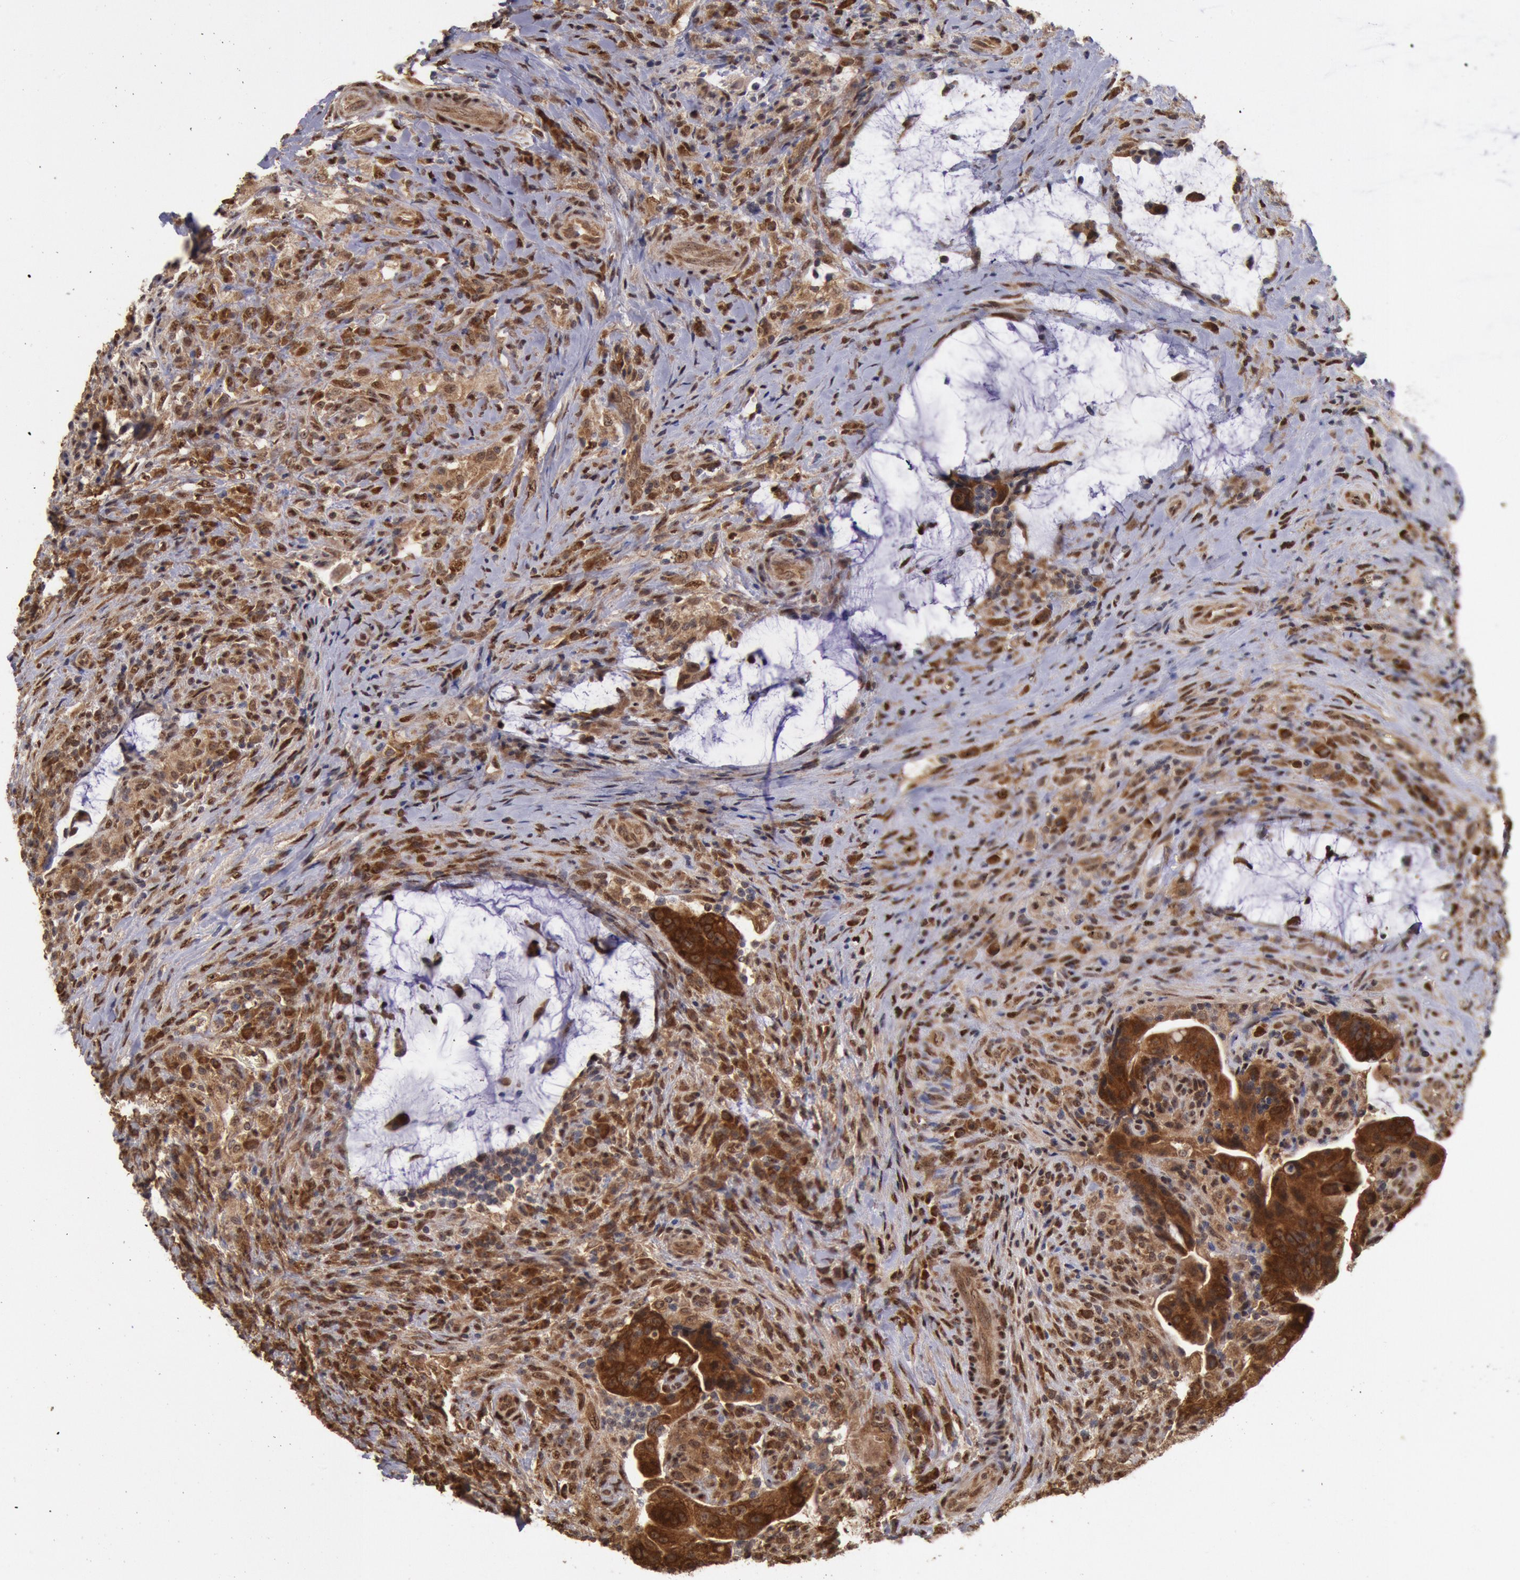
{"staining": {"intensity": "strong", "quantity": ">75%", "location": "cytoplasmic/membranous"}, "tissue": "colorectal cancer", "cell_type": "Tumor cells", "image_type": "cancer", "snomed": [{"axis": "morphology", "description": "Adenocarcinoma, NOS"}, {"axis": "topography", "description": "Rectum"}], "caption": "Immunohistochemical staining of human adenocarcinoma (colorectal) displays high levels of strong cytoplasmic/membranous staining in approximately >75% of tumor cells.", "gene": "STX17", "patient": {"sex": "female", "age": 71}}